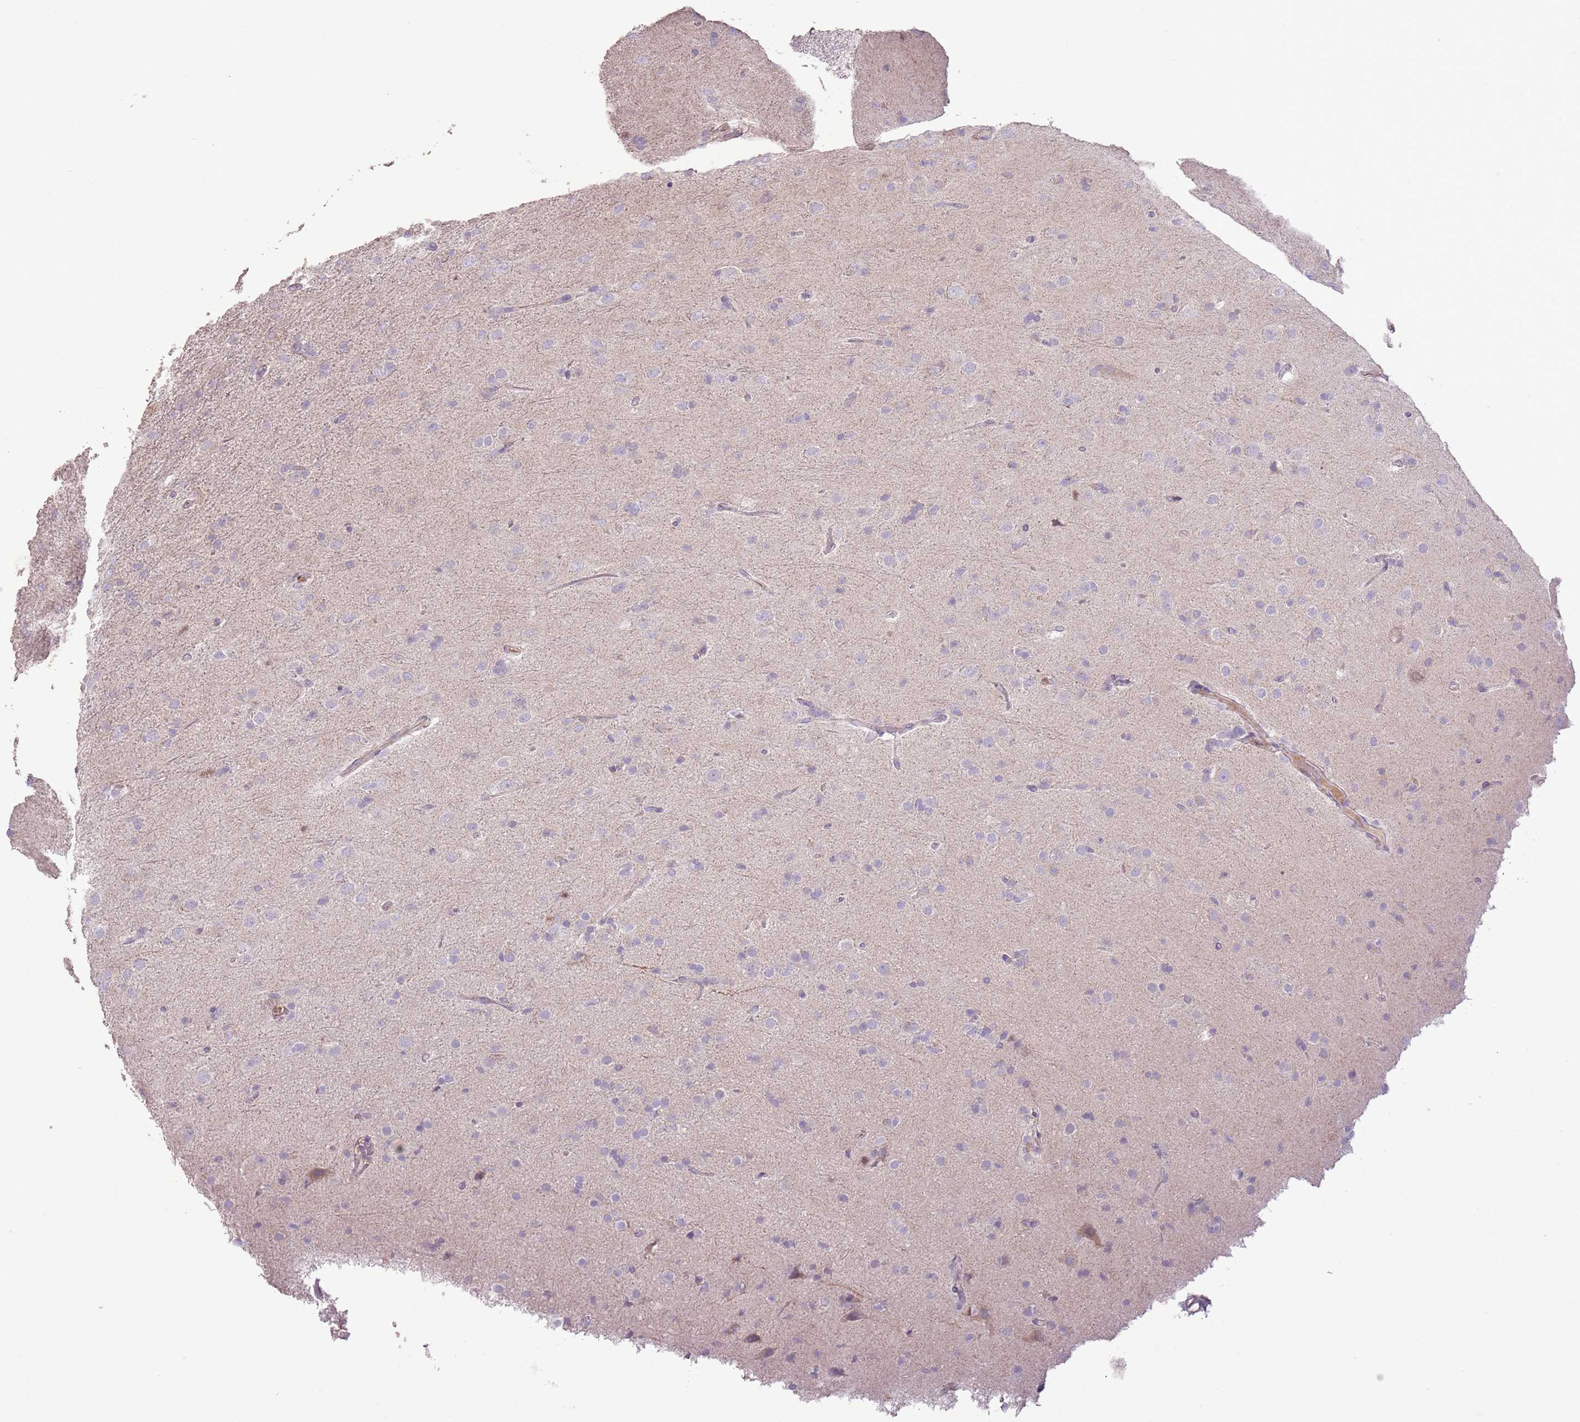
{"staining": {"intensity": "negative", "quantity": "none", "location": "none"}, "tissue": "glioma", "cell_type": "Tumor cells", "image_type": "cancer", "snomed": [{"axis": "morphology", "description": "Glioma, malignant, Low grade"}, {"axis": "topography", "description": "Brain"}], "caption": "A high-resolution histopathology image shows IHC staining of malignant glioma (low-grade), which exhibits no significant positivity in tumor cells.", "gene": "GMNN", "patient": {"sex": "male", "age": 65}}